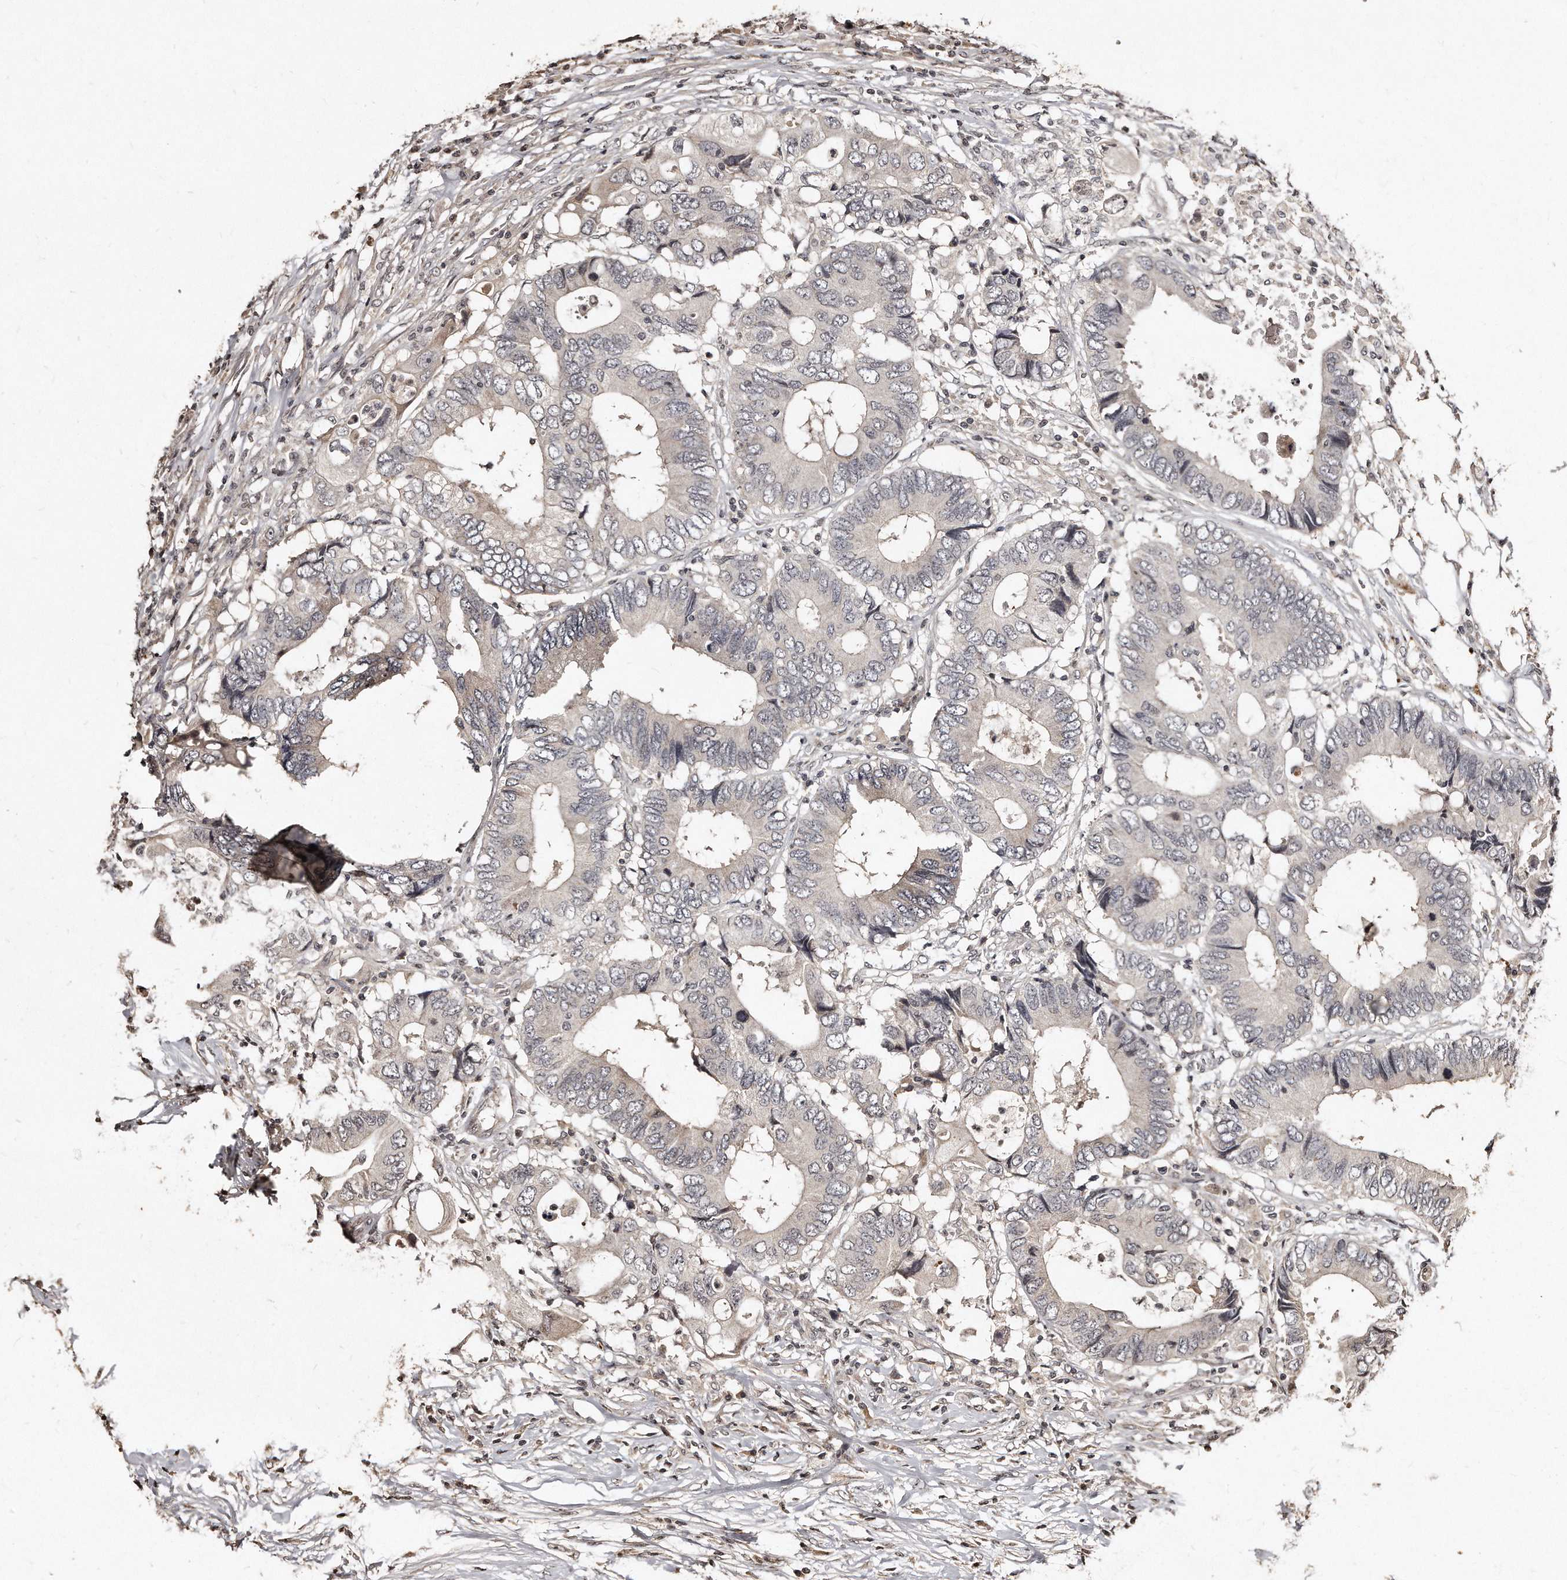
{"staining": {"intensity": "weak", "quantity": "<25%", "location": "cytoplasmic/membranous"}, "tissue": "colorectal cancer", "cell_type": "Tumor cells", "image_type": "cancer", "snomed": [{"axis": "morphology", "description": "Adenocarcinoma, NOS"}, {"axis": "topography", "description": "Colon"}], "caption": "Tumor cells show no significant positivity in adenocarcinoma (colorectal). (Brightfield microscopy of DAB immunohistochemistry (IHC) at high magnification).", "gene": "TSHR", "patient": {"sex": "male", "age": 71}}